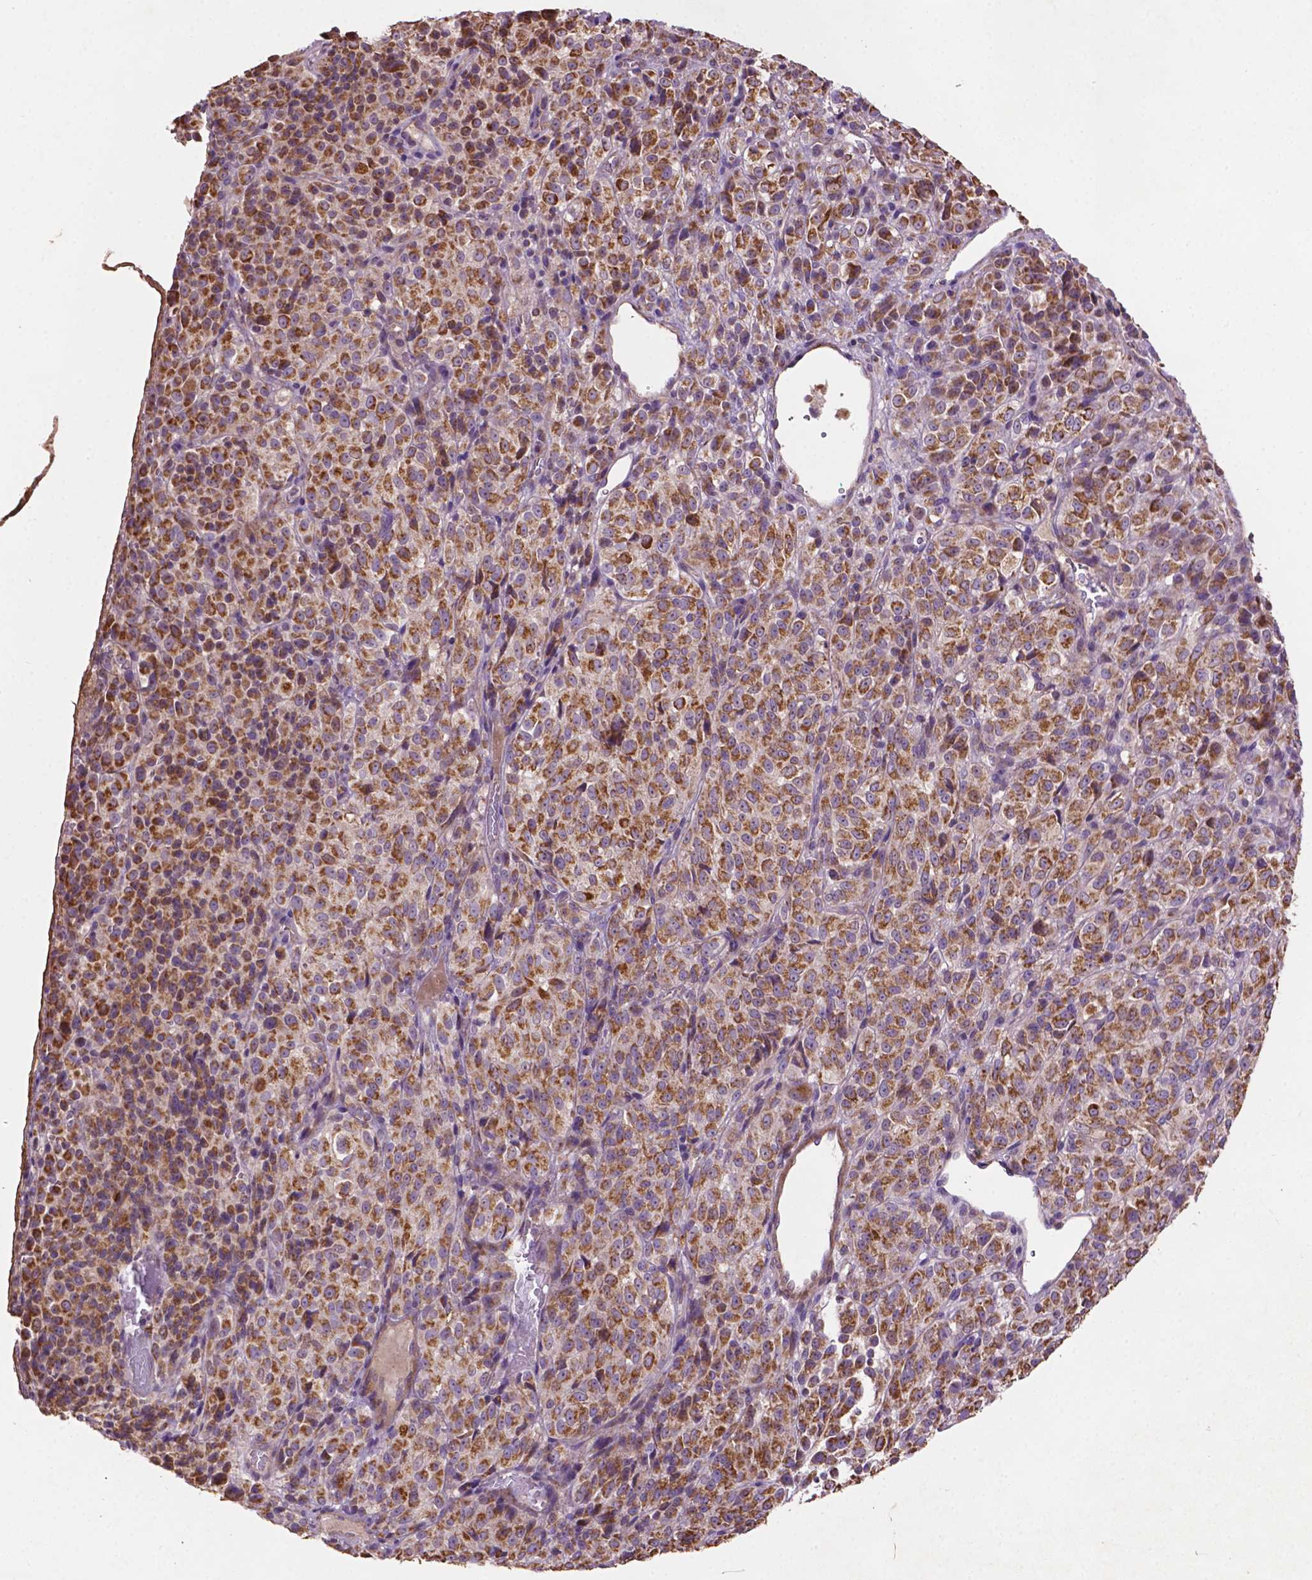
{"staining": {"intensity": "moderate", "quantity": ">75%", "location": "cytoplasmic/membranous"}, "tissue": "melanoma", "cell_type": "Tumor cells", "image_type": "cancer", "snomed": [{"axis": "morphology", "description": "Malignant melanoma, Metastatic site"}, {"axis": "topography", "description": "Brain"}], "caption": "There is medium levels of moderate cytoplasmic/membranous expression in tumor cells of malignant melanoma (metastatic site), as demonstrated by immunohistochemical staining (brown color).", "gene": "LRR1", "patient": {"sex": "female", "age": 56}}